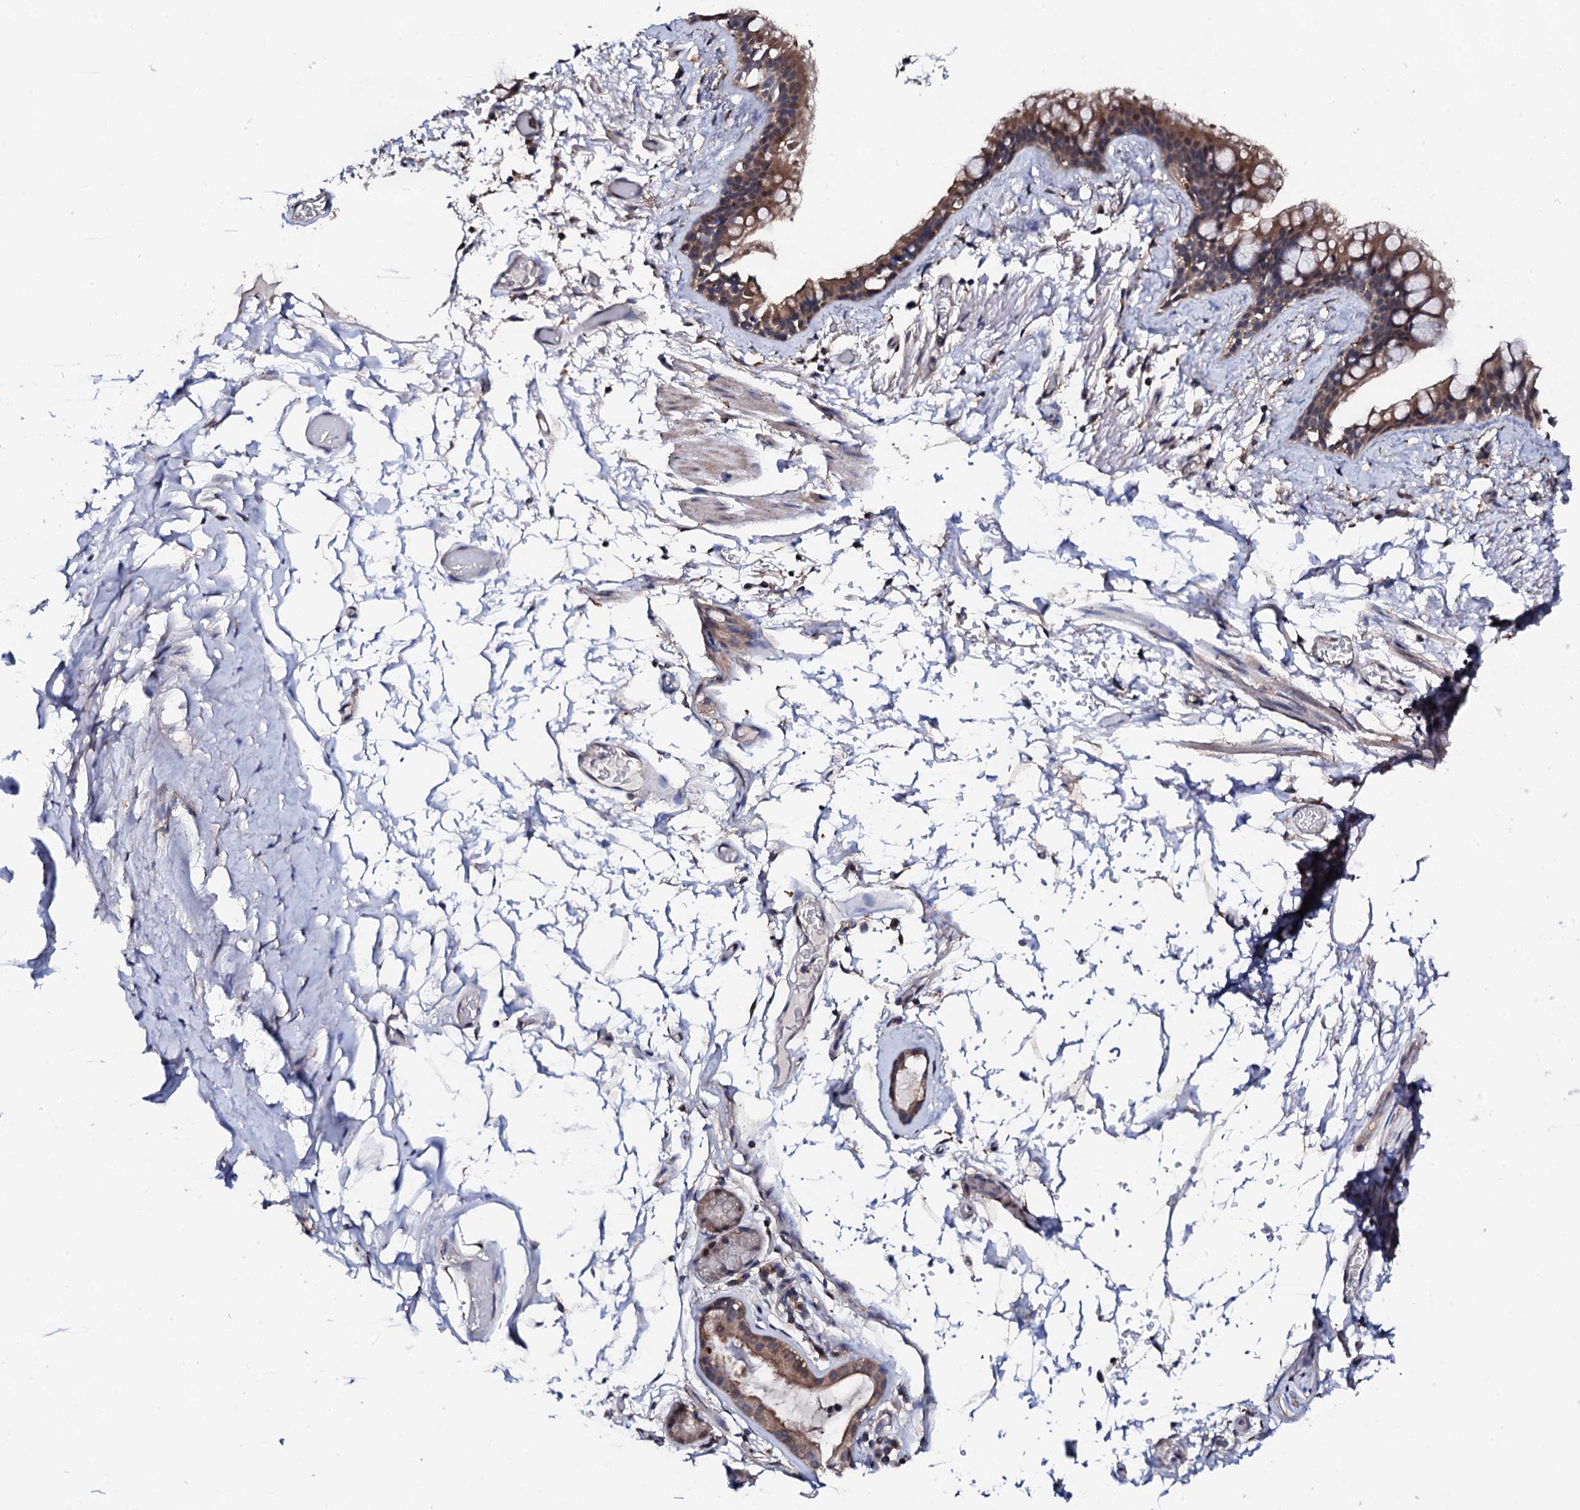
{"staining": {"intensity": "moderate", "quantity": ">75%", "location": "cytoplasmic/membranous"}, "tissue": "bronchus", "cell_type": "Respiratory epithelial cells", "image_type": "normal", "snomed": [{"axis": "morphology", "description": "Normal tissue, NOS"}, {"axis": "topography", "description": "Cartilage tissue"}], "caption": "IHC (DAB) staining of benign human bronchus reveals moderate cytoplasmic/membranous protein positivity in approximately >75% of respiratory epithelial cells.", "gene": "EDC3", "patient": {"sex": "male", "age": 63}}